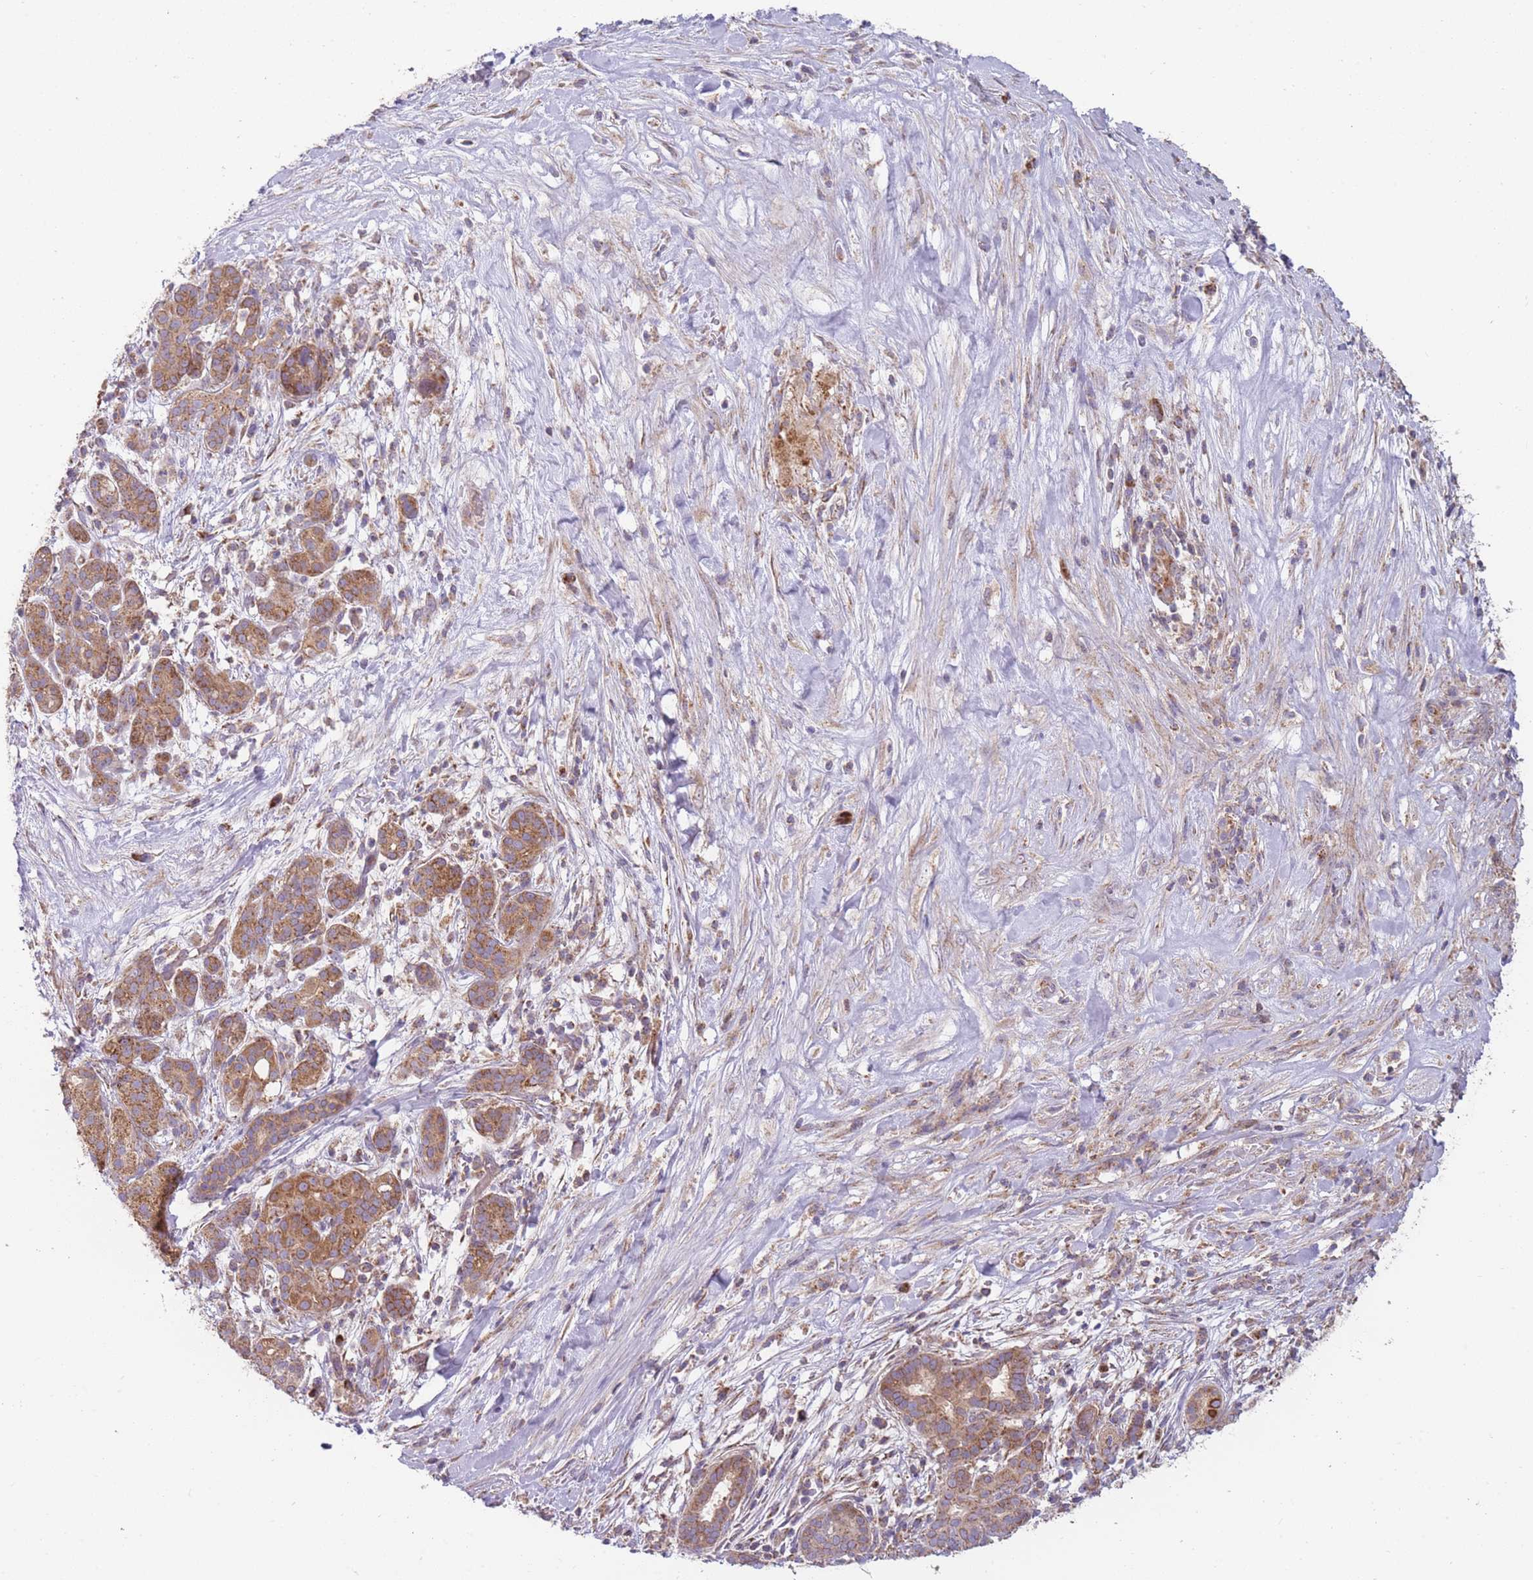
{"staining": {"intensity": "moderate", "quantity": ">75%", "location": "cytoplasmic/membranous"}, "tissue": "pancreatic cancer", "cell_type": "Tumor cells", "image_type": "cancer", "snomed": [{"axis": "morphology", "description": "Adenocarcinoma, NOS"}, {"axis": "topography", "description": "Pancreas"}], "caption": "Immunohistochemistry (IHC) staining of pancreatic adenocarcinoma, which reveals medium levels of moderate cytoplasmic/membranous staining in approximately >75% of tumor cells indicating moderate cytoplasmic/membranous protein positivity. The staining was performed using DAB (3,3'-diaminobenzidine) (brown) for protein detection and nuclei were counterstained in hematoxylin (blue).", "gene": "NDUFA9", "patient": {"sex": "male", "age": 44}}